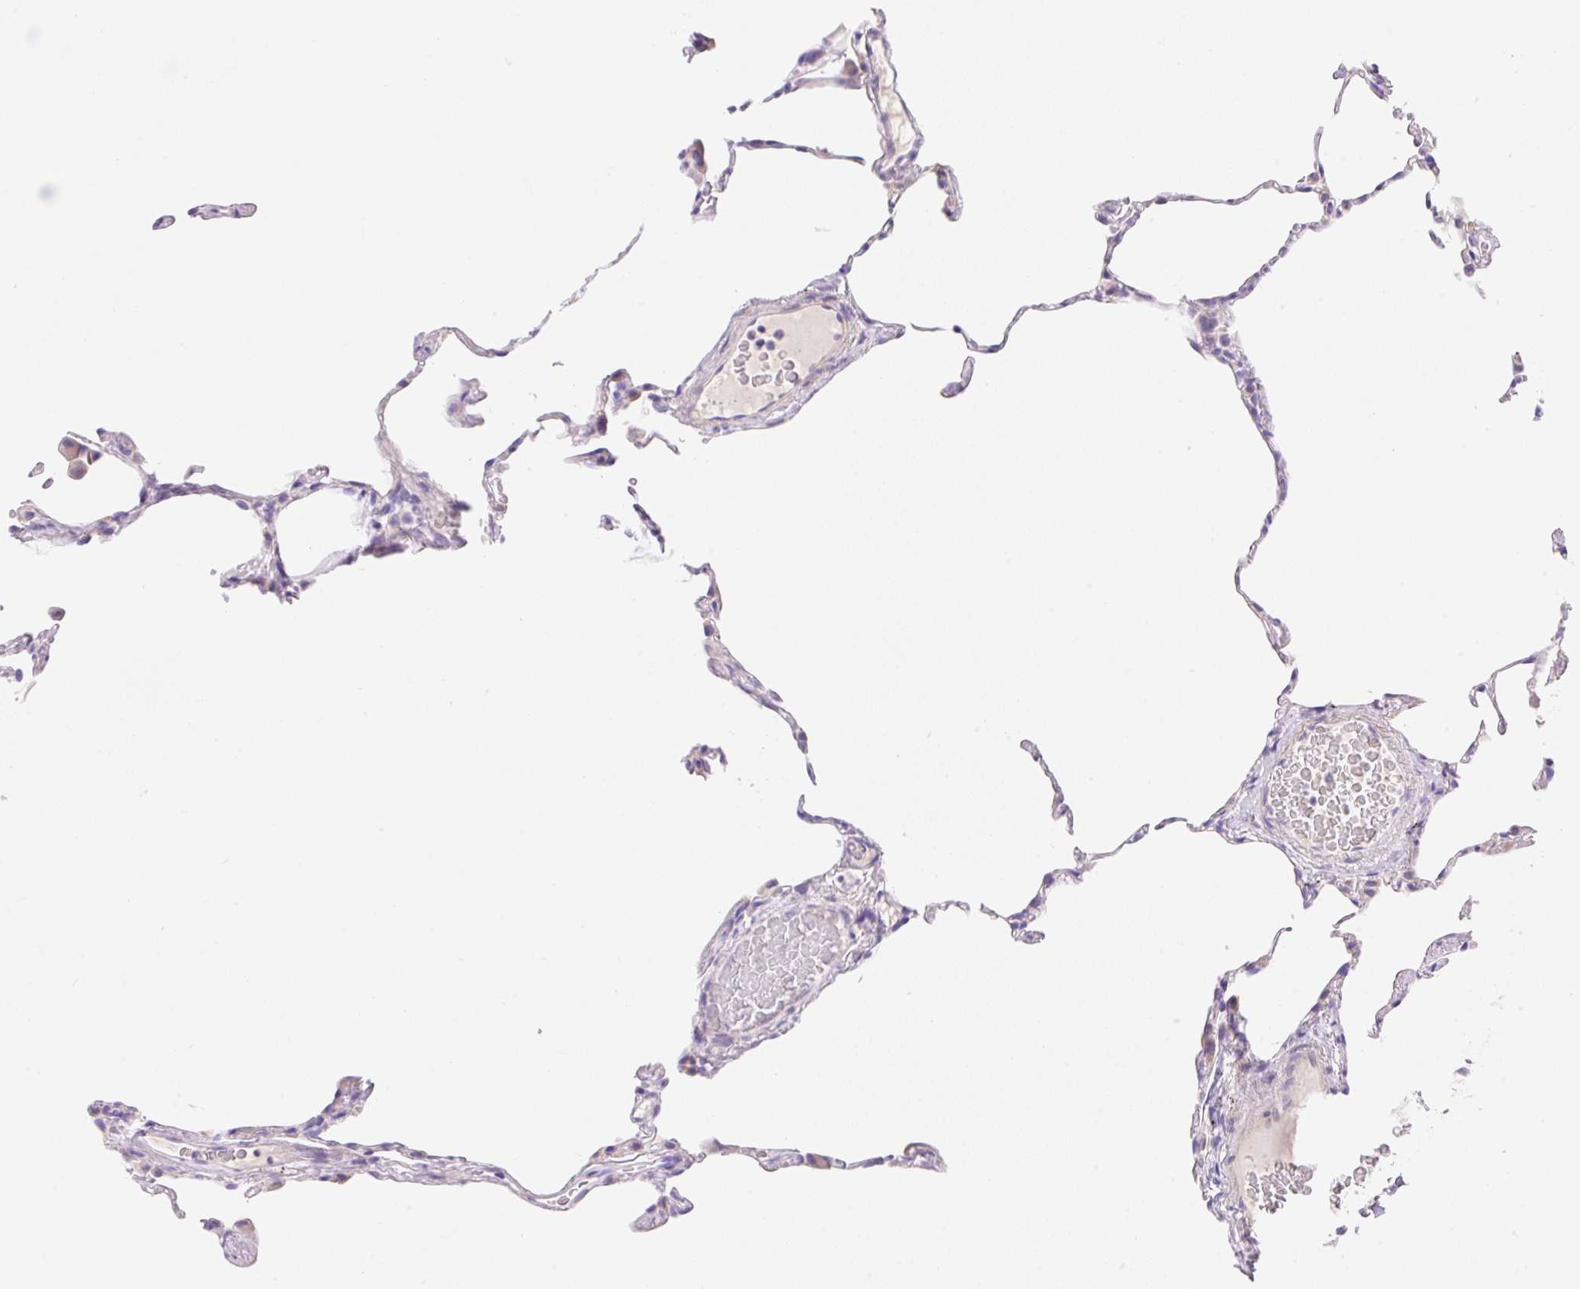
{"staining": {"intensity": "negative", "quantity": "none", "location": "none"}, "tissue": "lung", "cell_type": "Alveolar cells", "image_type": "normal", "snomed": [{"axis": "morphology", "description": "Normal tissue, NOS"}, {"axis": "topography", "description": "Lung"}], "caption": "This is an immunohistochemistry image of normal lung. There is no expression in alveolar cells.", "gene": "DENND5A", "patient": {"sex": "female", "age": 57}}